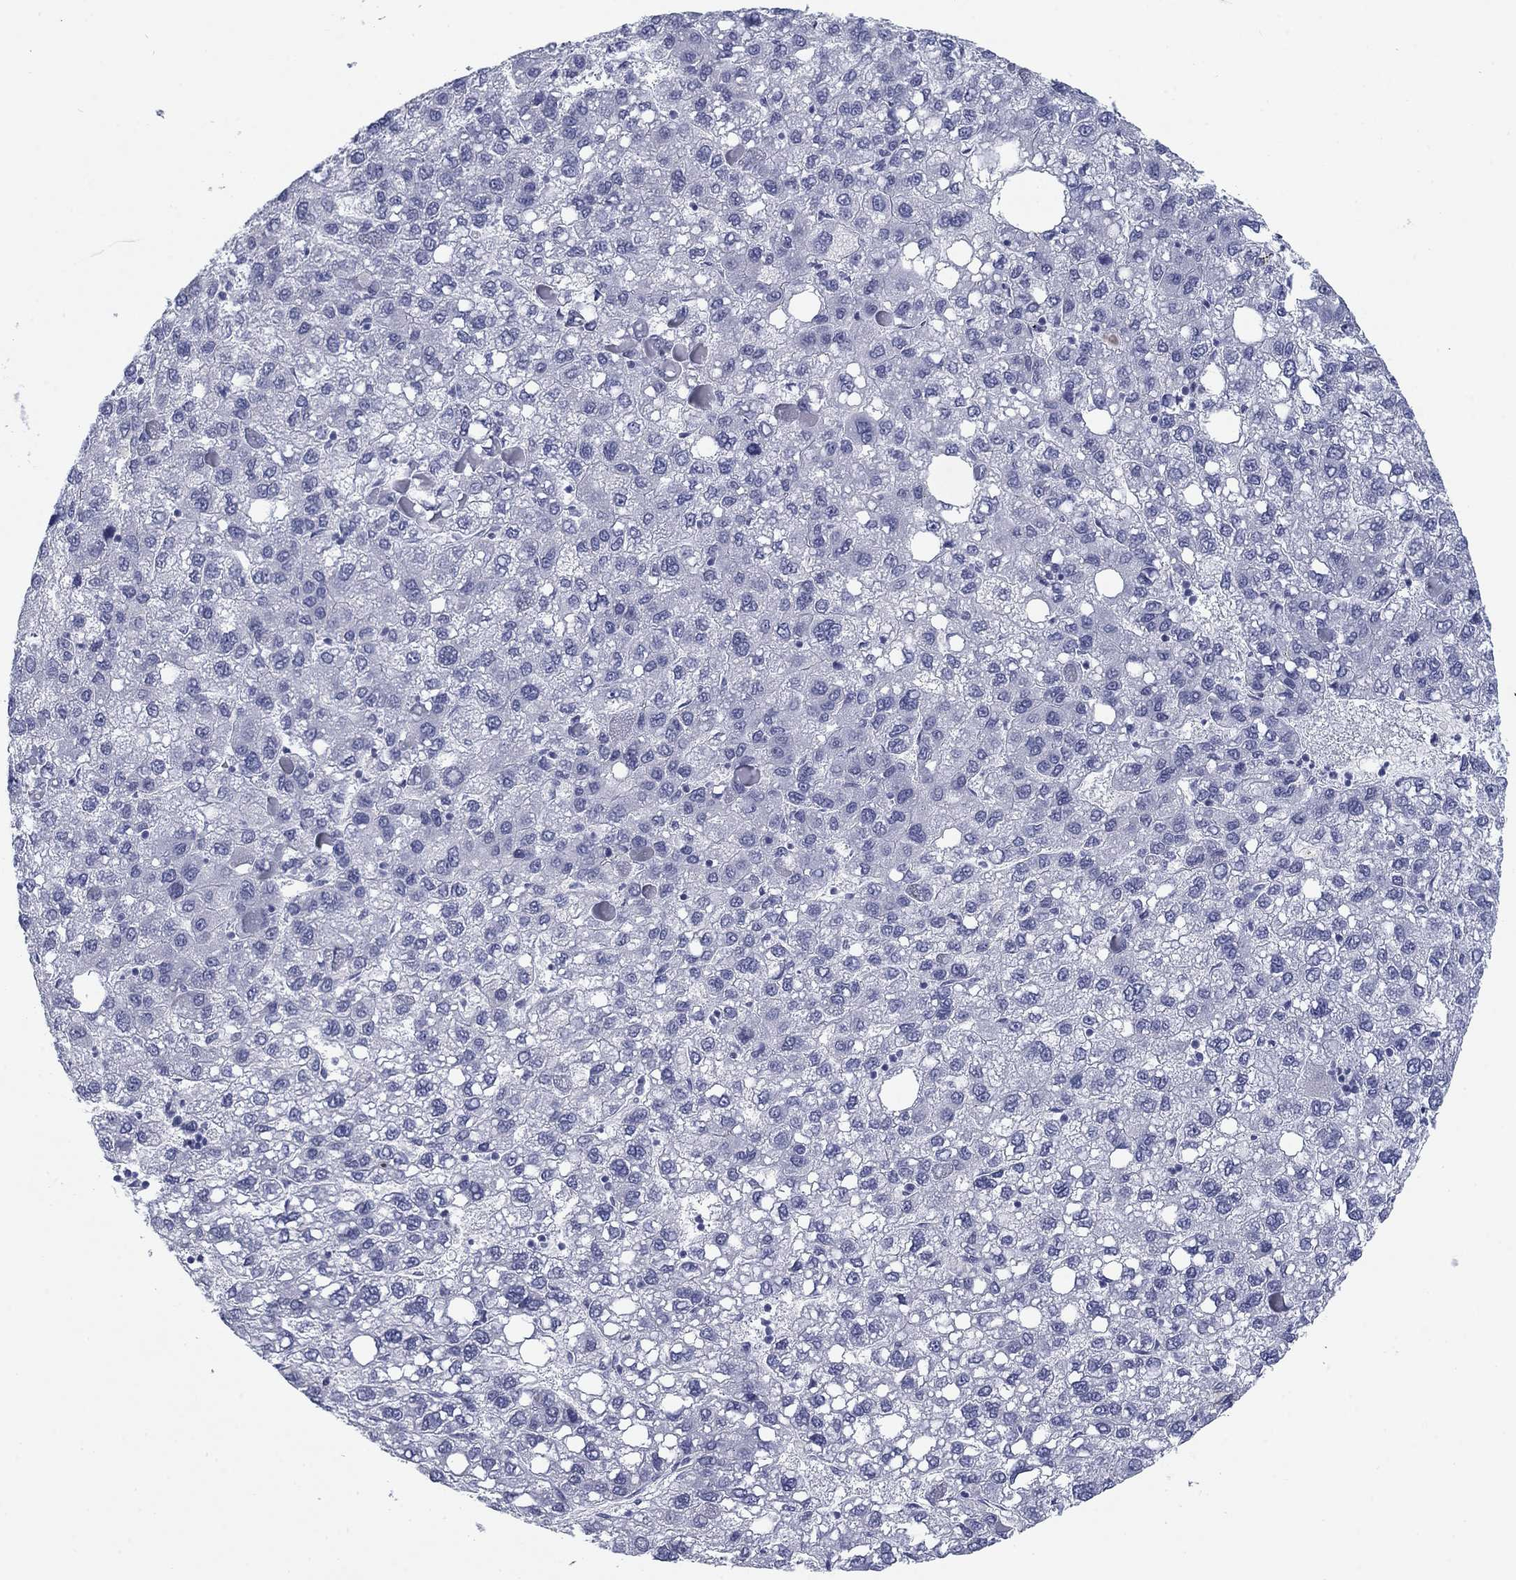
{"staining": {"intensity": "negative", "quantity": "none", "location": "none"}, "tissue": "liver cancer", "cell_type": "Tumor cells", "image_type": "cancer", "snomed": [{"axis": "morphology", "description": "Carcinoma, Hepatocellular, NOS"}, {"axis": "topography", "description": "Liver"}], "caption": "Tumor cells are negative for brown protein staining in hepatocellular carcinoma (liver). (IHC, brightfield microscopy, high magnification).", "gene": "CALB1", "patient": {"sex": "female", "age": 82}}